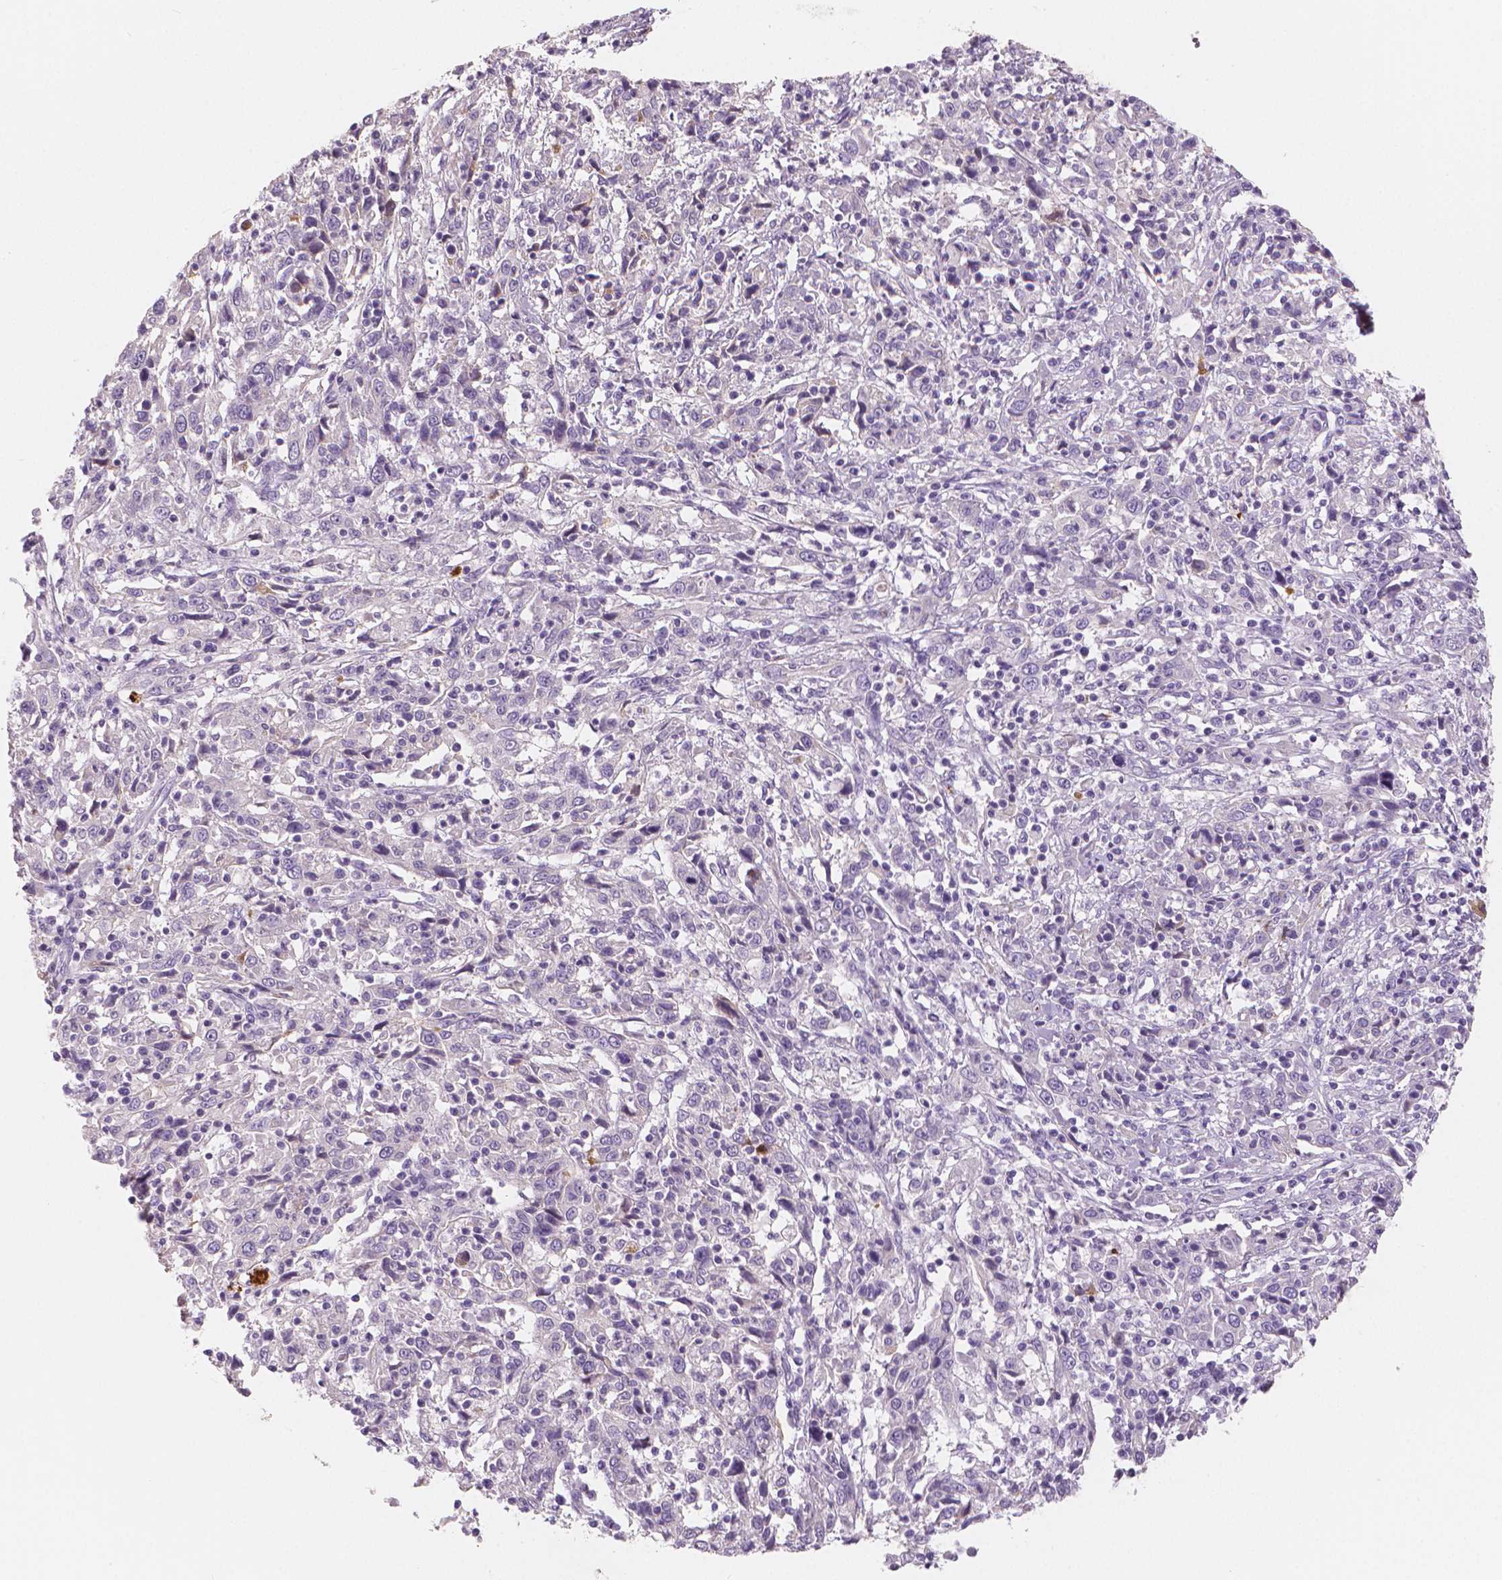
{"staining": {"intensity": "negative", "quantity": "none", "location": "none"}, "tissue": "cervical cancer", "cell_type": "Tumor cells", "image_type": "cancer", "snomed": [{"axis": "morphology", "description": "Squamous cell carcinoma, NOS"}, {"axis": "topography", "description": "Cervix"}], "caption": "High power microscopy micrograph of an IHC histopathology image of squamous cell carcinoma (cervical), revealing no significant staining in tumor cells.", "gene": "APOA4", "patient": {"sex": "female", "age": 46}}